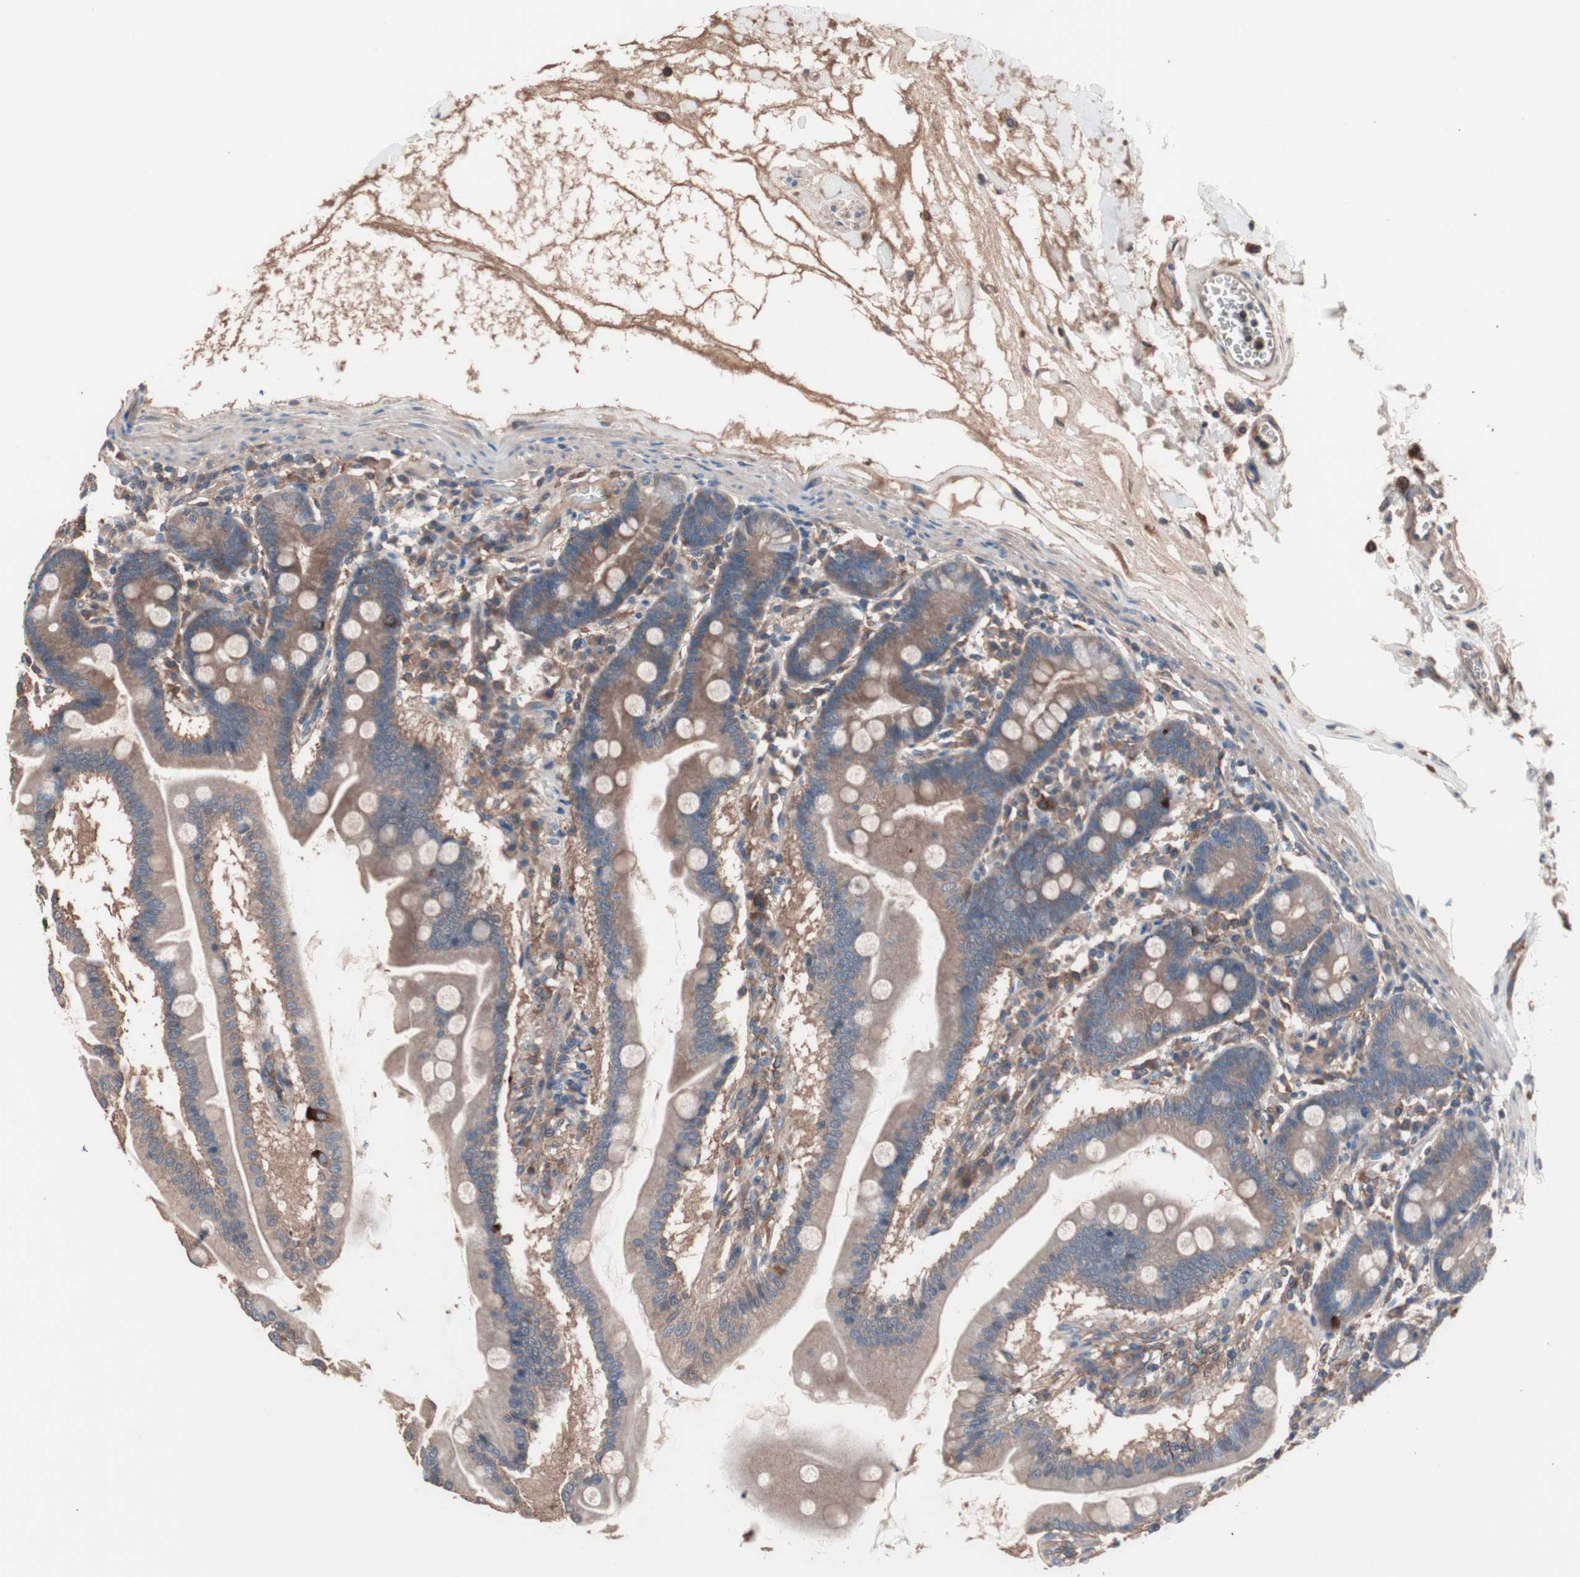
{"staining": {"intensity": "moderate", "quantity": ">75%", "location": "cytoplasmic/membranous"}, "tissue": "duodenum", "cell_type": "Glandular cells", "image_type": "normal", "snomed": [{"axis": "morphology", "description": "Normal tissue, NOS"}, {"axis": "topography", "description": "Duodenum"}], "caption": "Protein positivity by immunohistochemistry demonstrates moderate cytoplasmic/membranous expression in approximately >75% of glandular cells in benign duodenum.", "gene": "ATG7", "patient": {"sex": "female", "age": 64}}